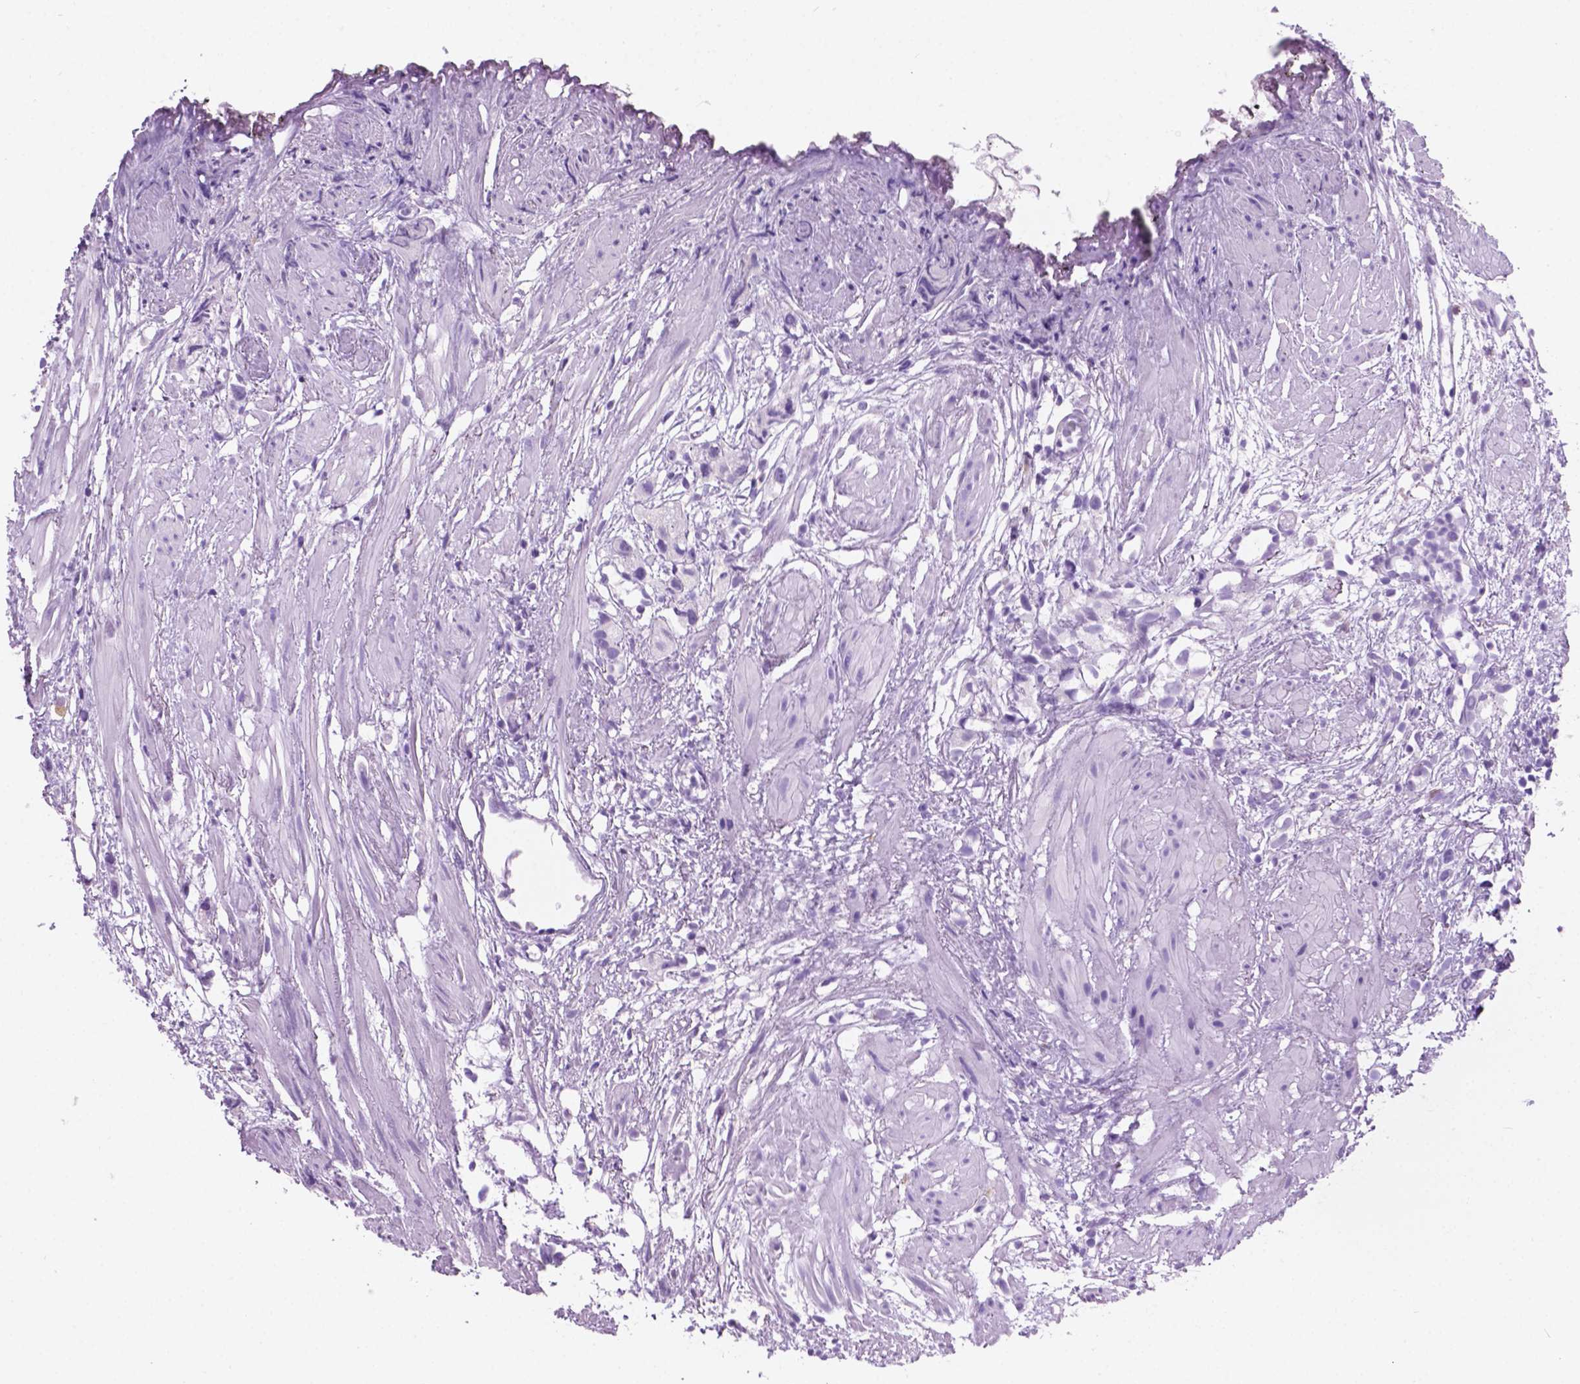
{"staining": {"intensity": "negative", "quantity": "none", "location": "none"}, "tissue": "prostate cancer", "cell_type": "Tumor cells", "image_type": "cancer", "snomed": [{"axis": "morphology", "description": "Adenocarcinoma, High grade"}, {"axis": "topography", "description": "Prostate"}], "caption": "Adenocarcinoma (high-grade) (prostate) stained for a protein using immunohistochemistry (IHC) shows no staining tumor cells.", "gene": "GRIN2B", "patient": {"sex": "male", "age": 68}}